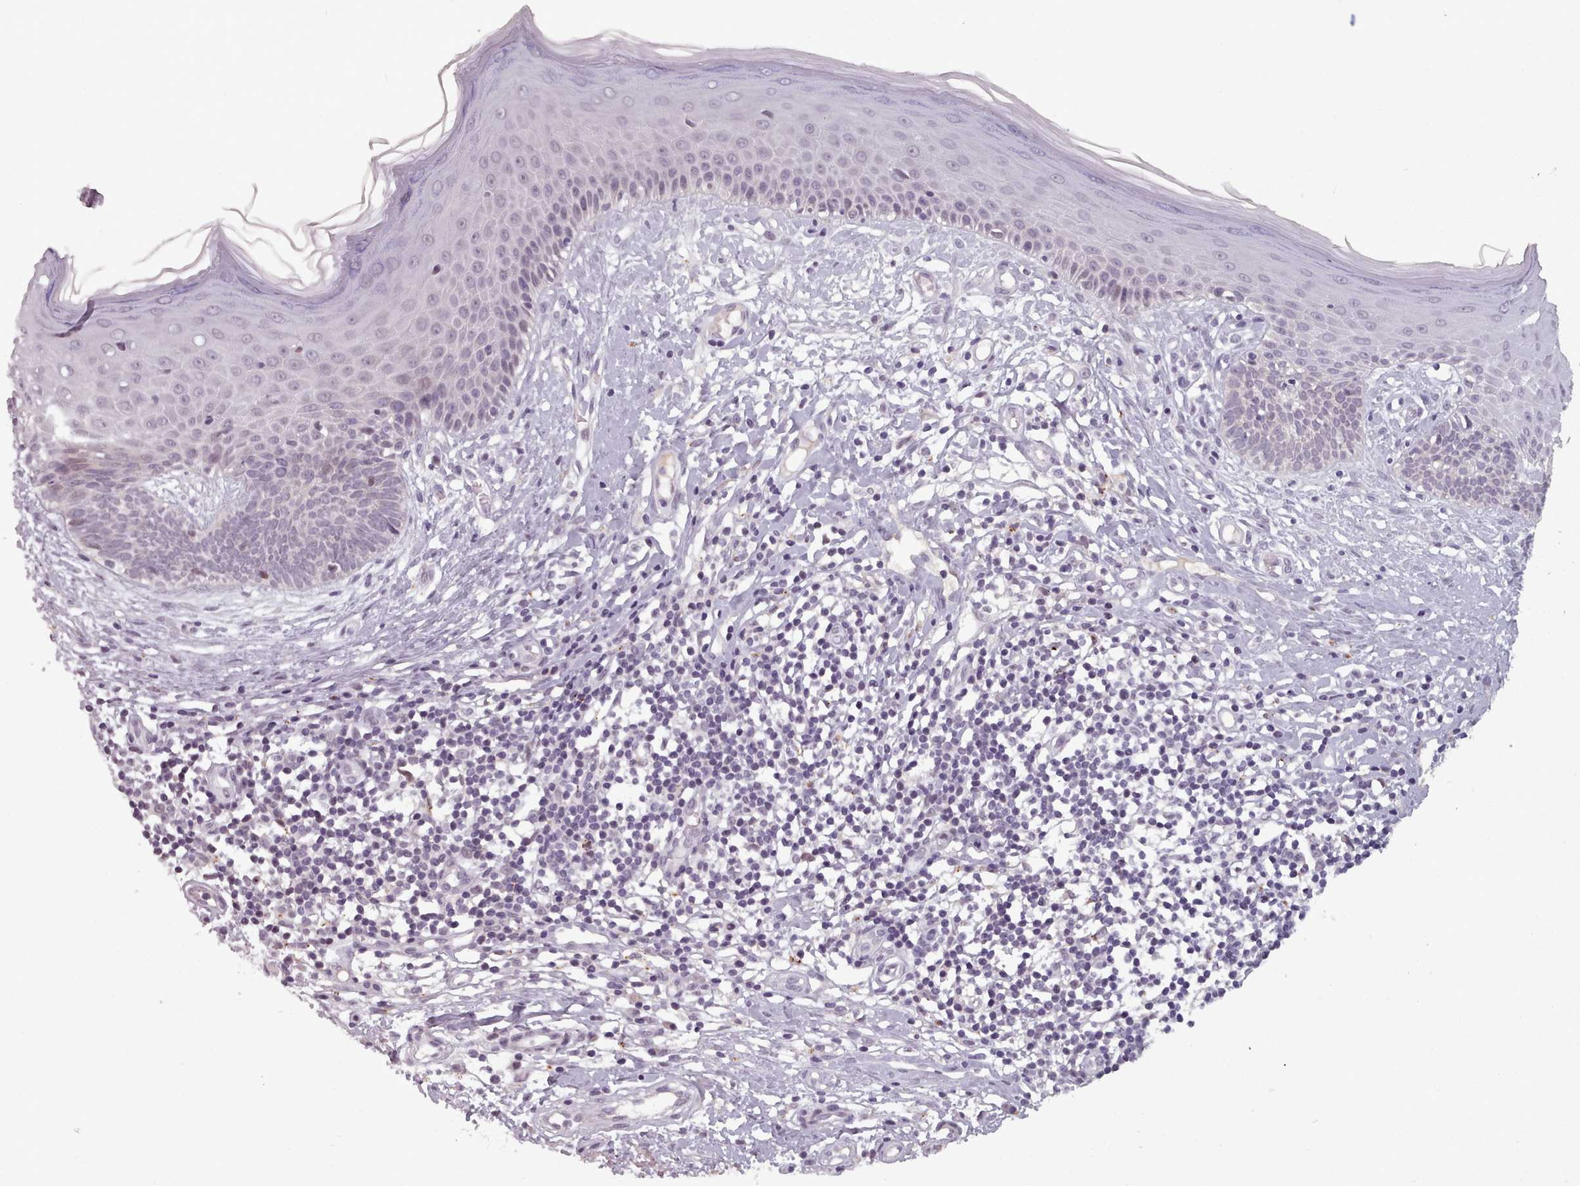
{"staining": {"intensity": "negative", "quantity": "none", "location": "none"}, "tissue": "skin cancer", "cell_type": "Tumor cells", "image_type": "cancer", "snomed": [{"axis": "morphology", "description": "Basal cell carcinoma"}, {"axis": "topography", "description": "Skin"}], "caption": "Tumor cells are negative for brown protein staining in skin cancer.", "gene": "PBX4", "patient": {"sex": "male", "age": 78}}